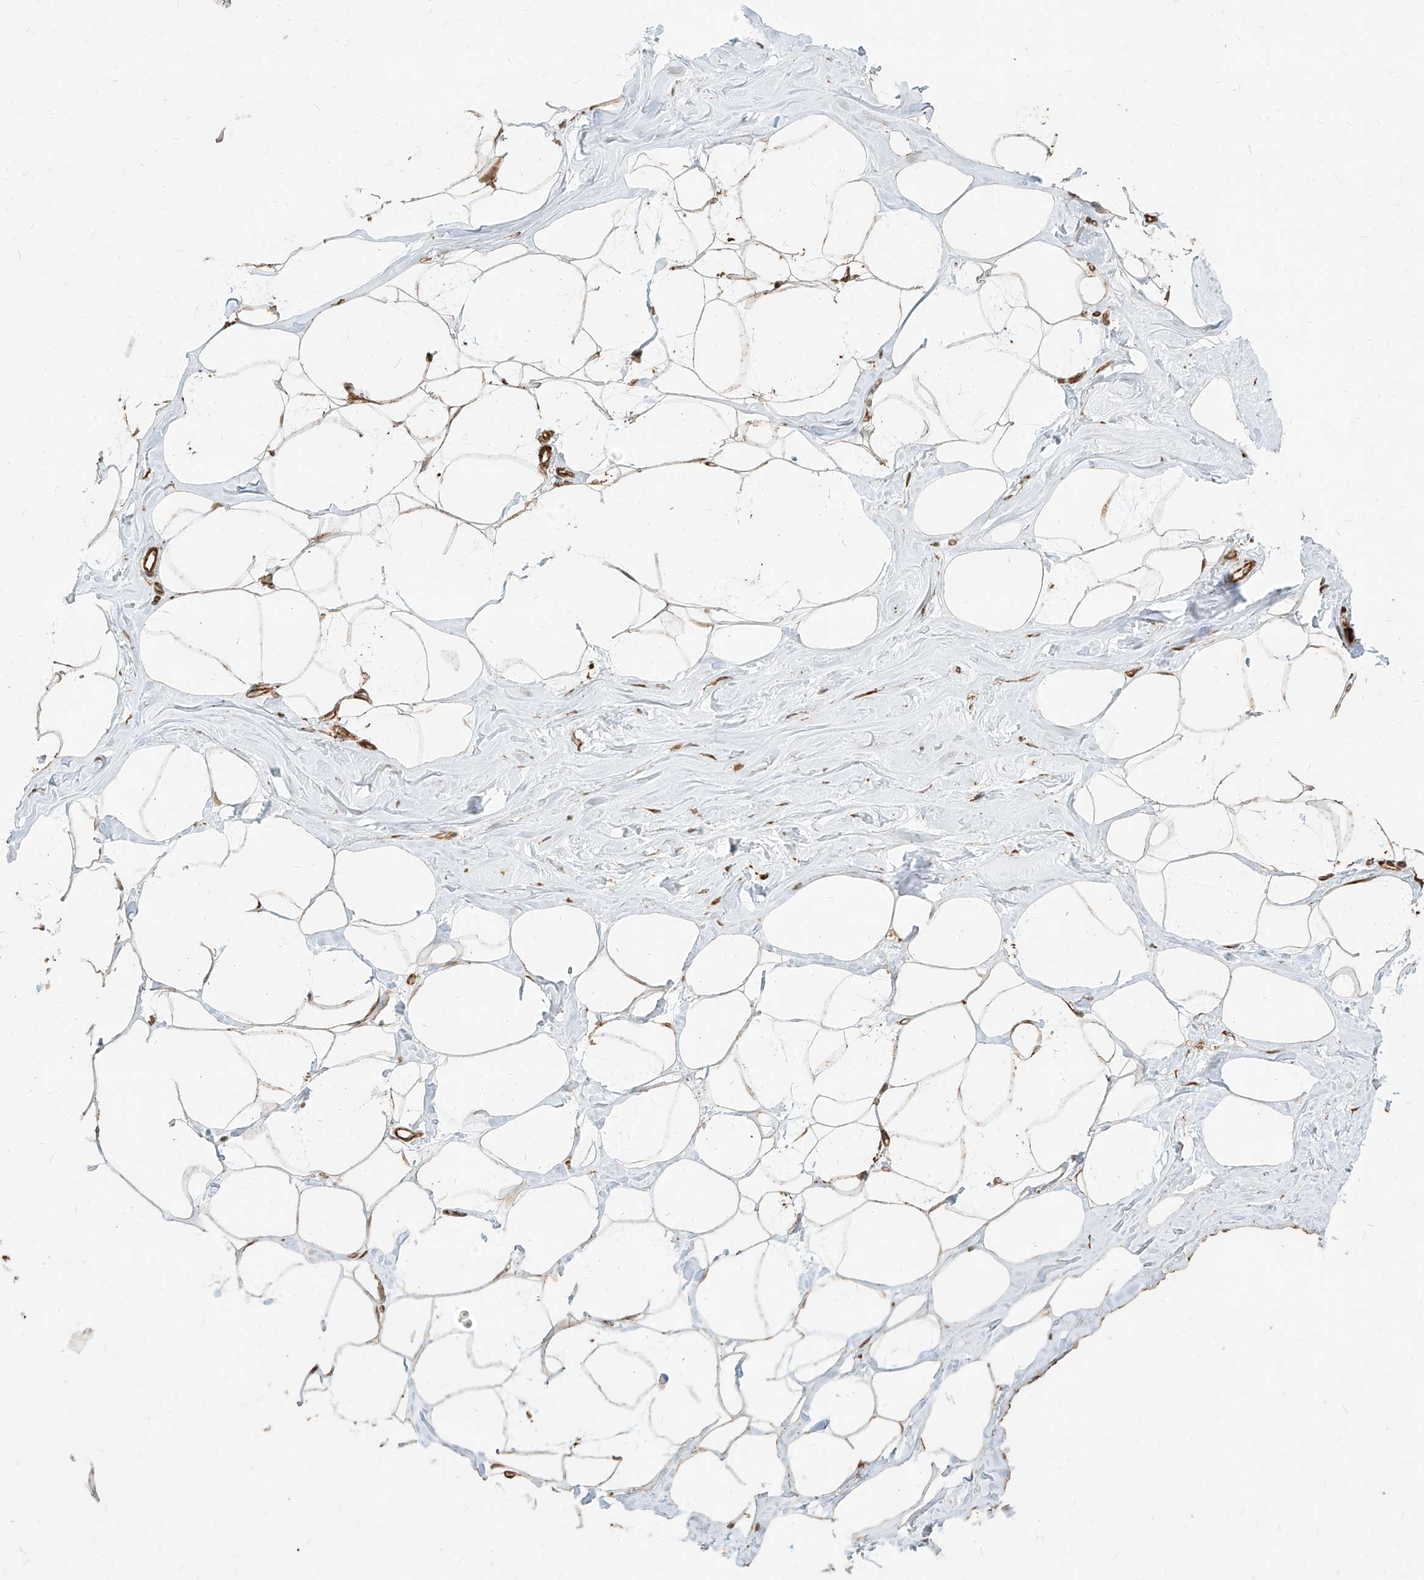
{"staining": {"intensity": "strong", "quantity": ">75%", "location": "cytoplasmic/membranous"}, "tissue": "adipose tissue", "cell_type": "Adipocytes", "image_type": "normal", "snomed": [{"axis": "morphology", "description": "Normal tissue, NOS"}, {"axis": "morphology", "description": "Fibrosis, NOS"}, {"axis": "topography", "description": "Breast"}, {"axis": "topography", "description": "Adipose tissue"}], "caption": "Protein staining demonstrates strong cytoplasmic/membranous positivity in approximately >75% of adipocytes in normal adipose tissue.", "gene": "MTX2", "patient": {"sex": "female", "age": 39}}